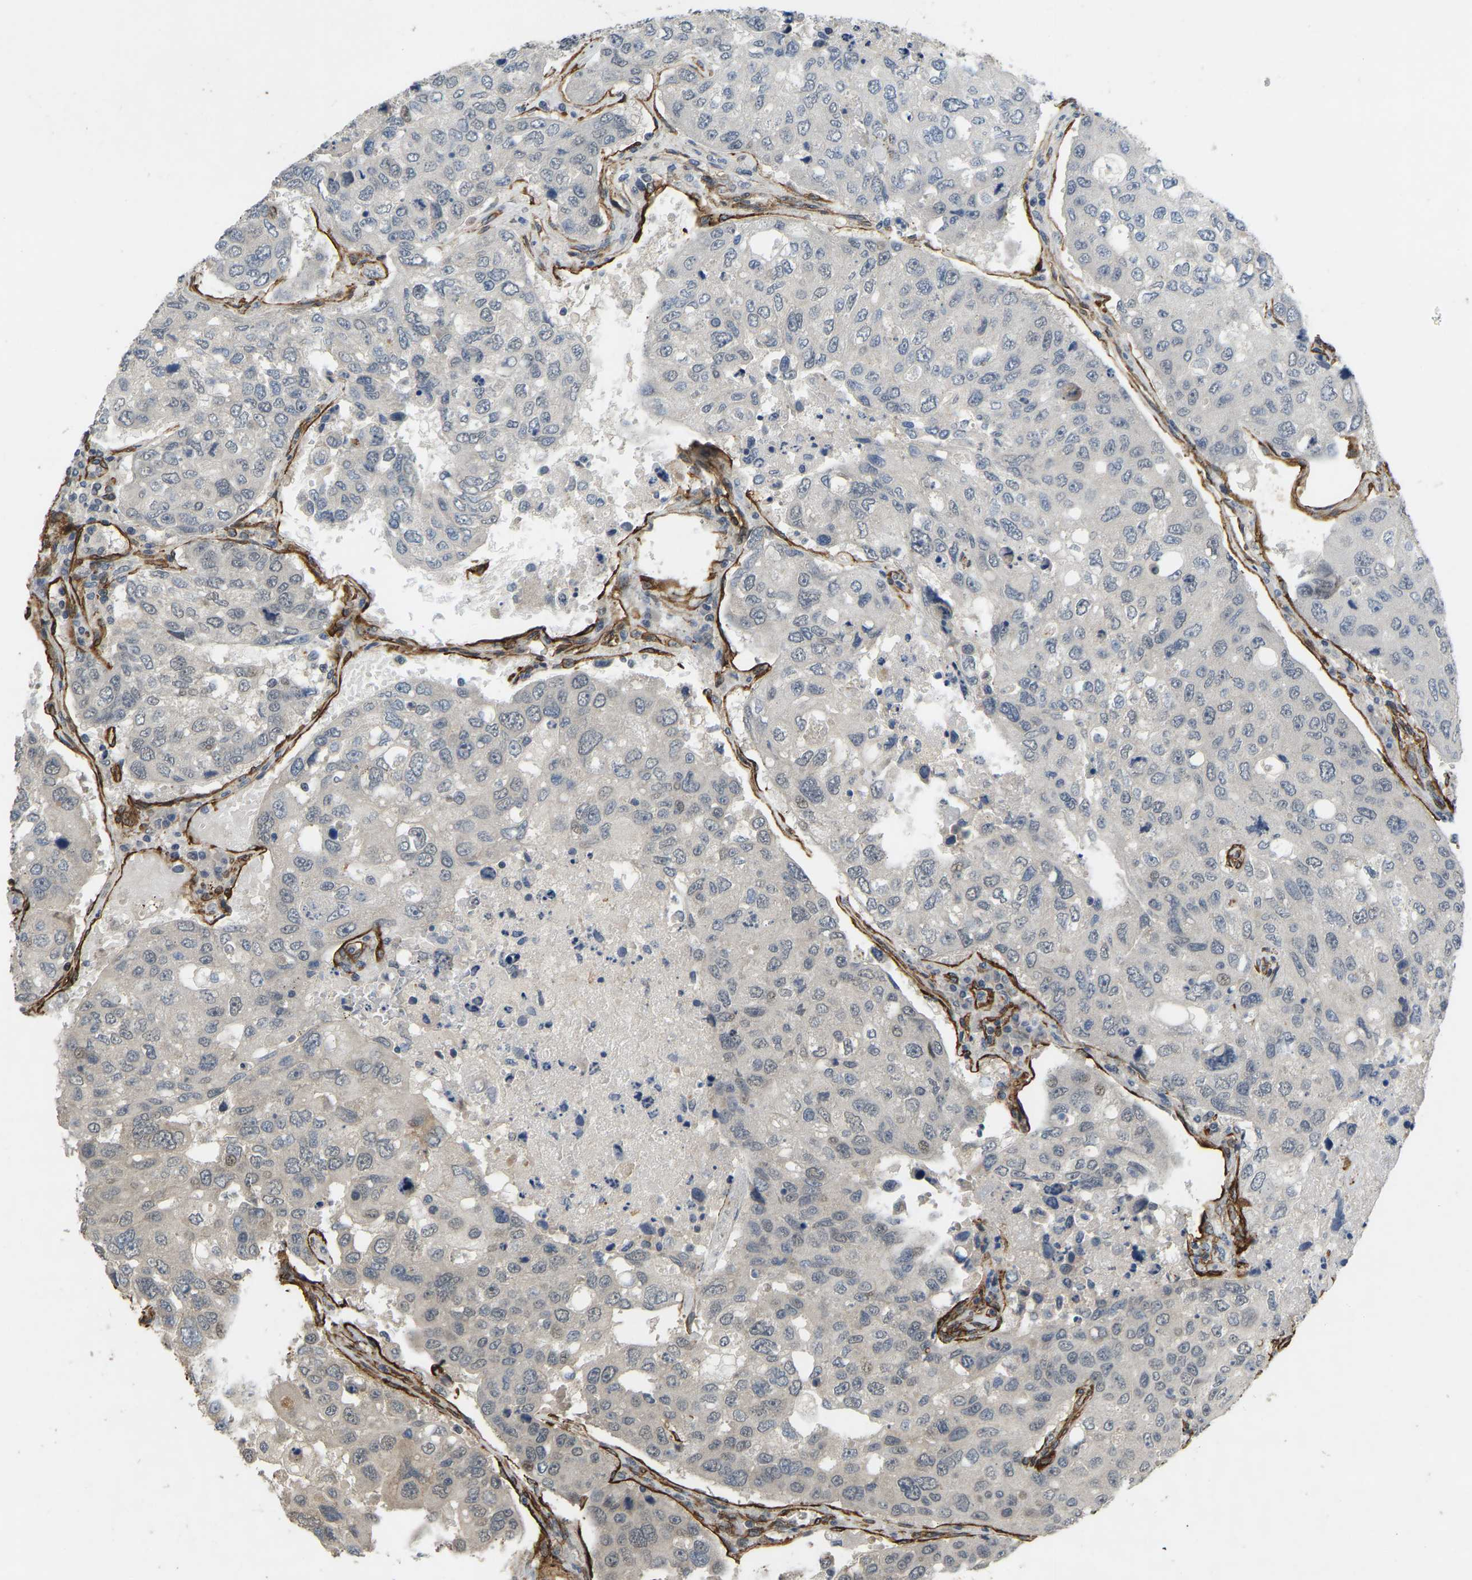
{"staining": {"intensity": "negative", "quantity": "none", "location": "none"}, "tissue": "urothelial cancer", "cell_type": "Tumor cells", "image_type": "cancer", "snomed": [{"axis": "morphology", "description": "Urothelial carcinoma, High grade"}, {"axis": "topography", "description": "Lymph node"}, {"axis": "topography", "description": "Urinary bladder"}], "caption": "Human high-grade urothelial carcinoma stained for a protein using IHC exhibits no positivity in tumor cells.", "gene": "NMB", "patient": {"sex": "male", "age": 51}}